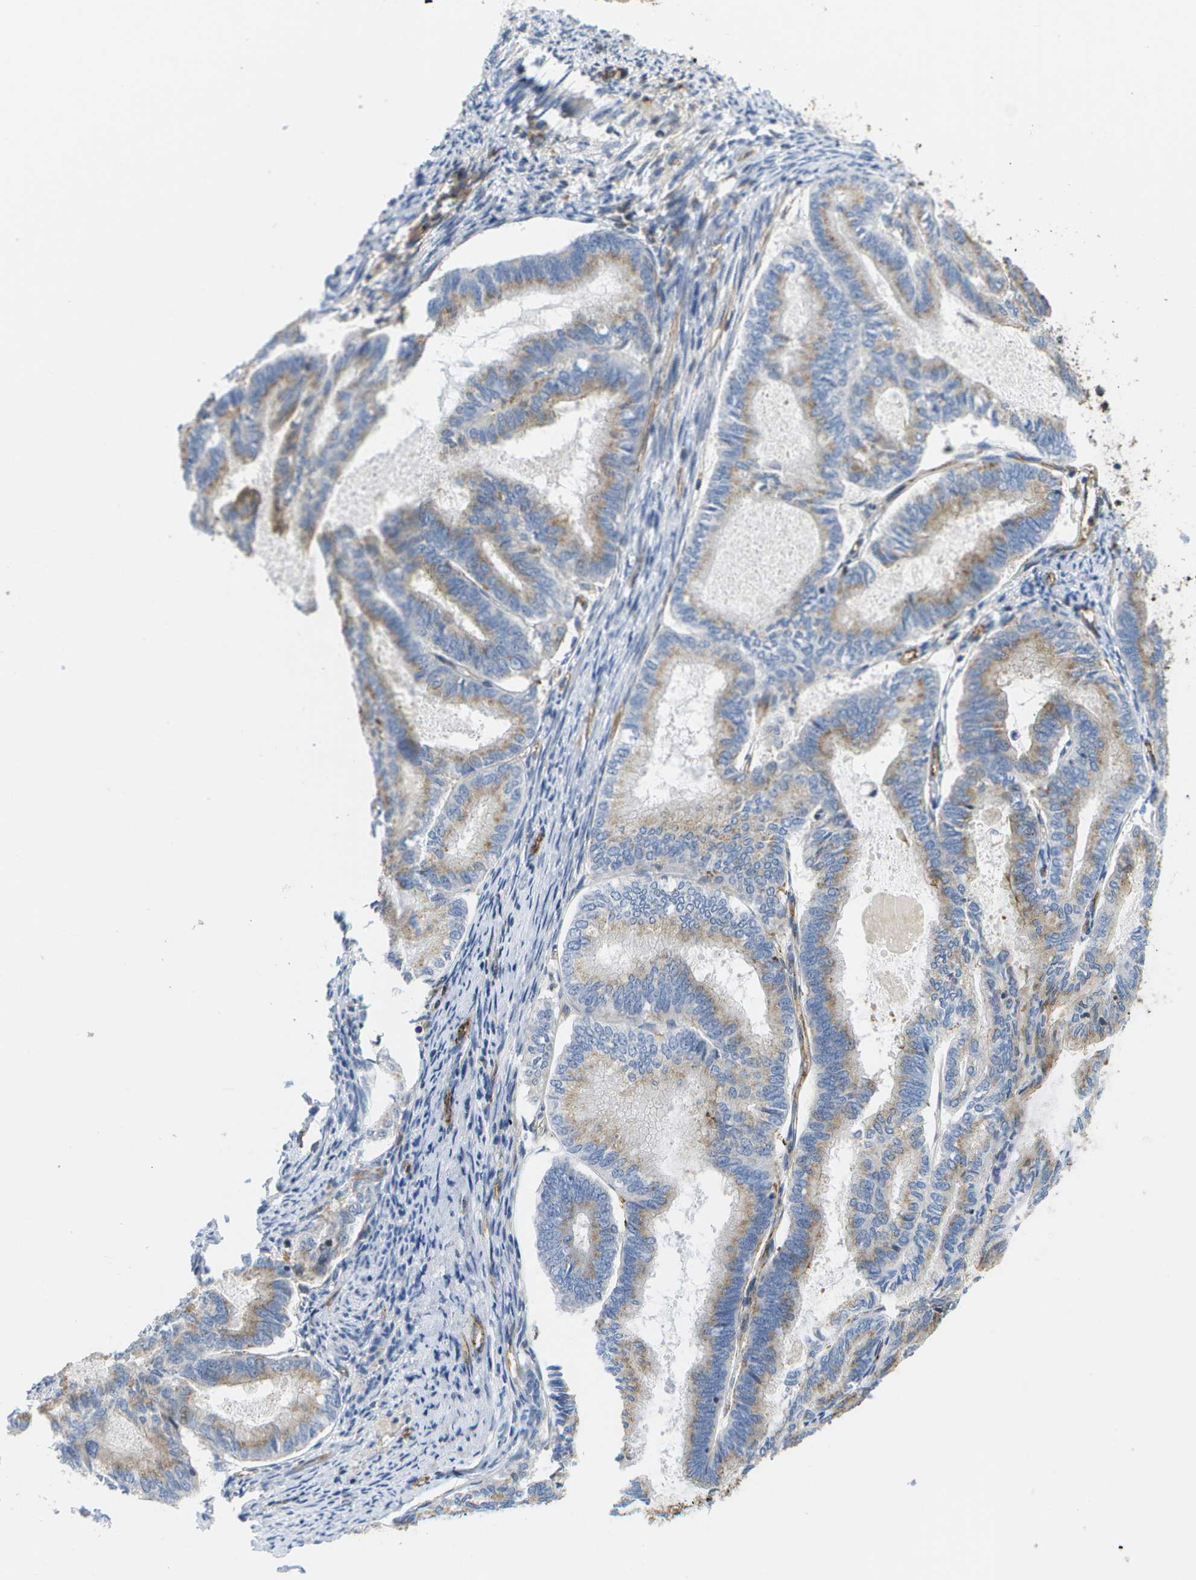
{"staining": {"intensity": "weak", "quantity": "25%-75%", "location": "cytoplasmic/membranous"}, "tissue": "endometrial cancer", "cell_type": "Tumor cells", "image_type": "cancer", "snomed": [{"axis": "morphology", "description": "Adenocarcinoma, NOS"}, {"axis": "topography", "description": "Endometrium"}], "caption": "A high-resolution histopathology image shows immunohistochemistry (IHC) staining of endometrial cancer, which exhibits weak cytoplasmic/membranous staining in about 25%-75% of tumor cells. The protein is shown in brown color, while the nuclei are stained blue.", "gene": "BST2", "patient": {"sex": "female", "age": 86}}